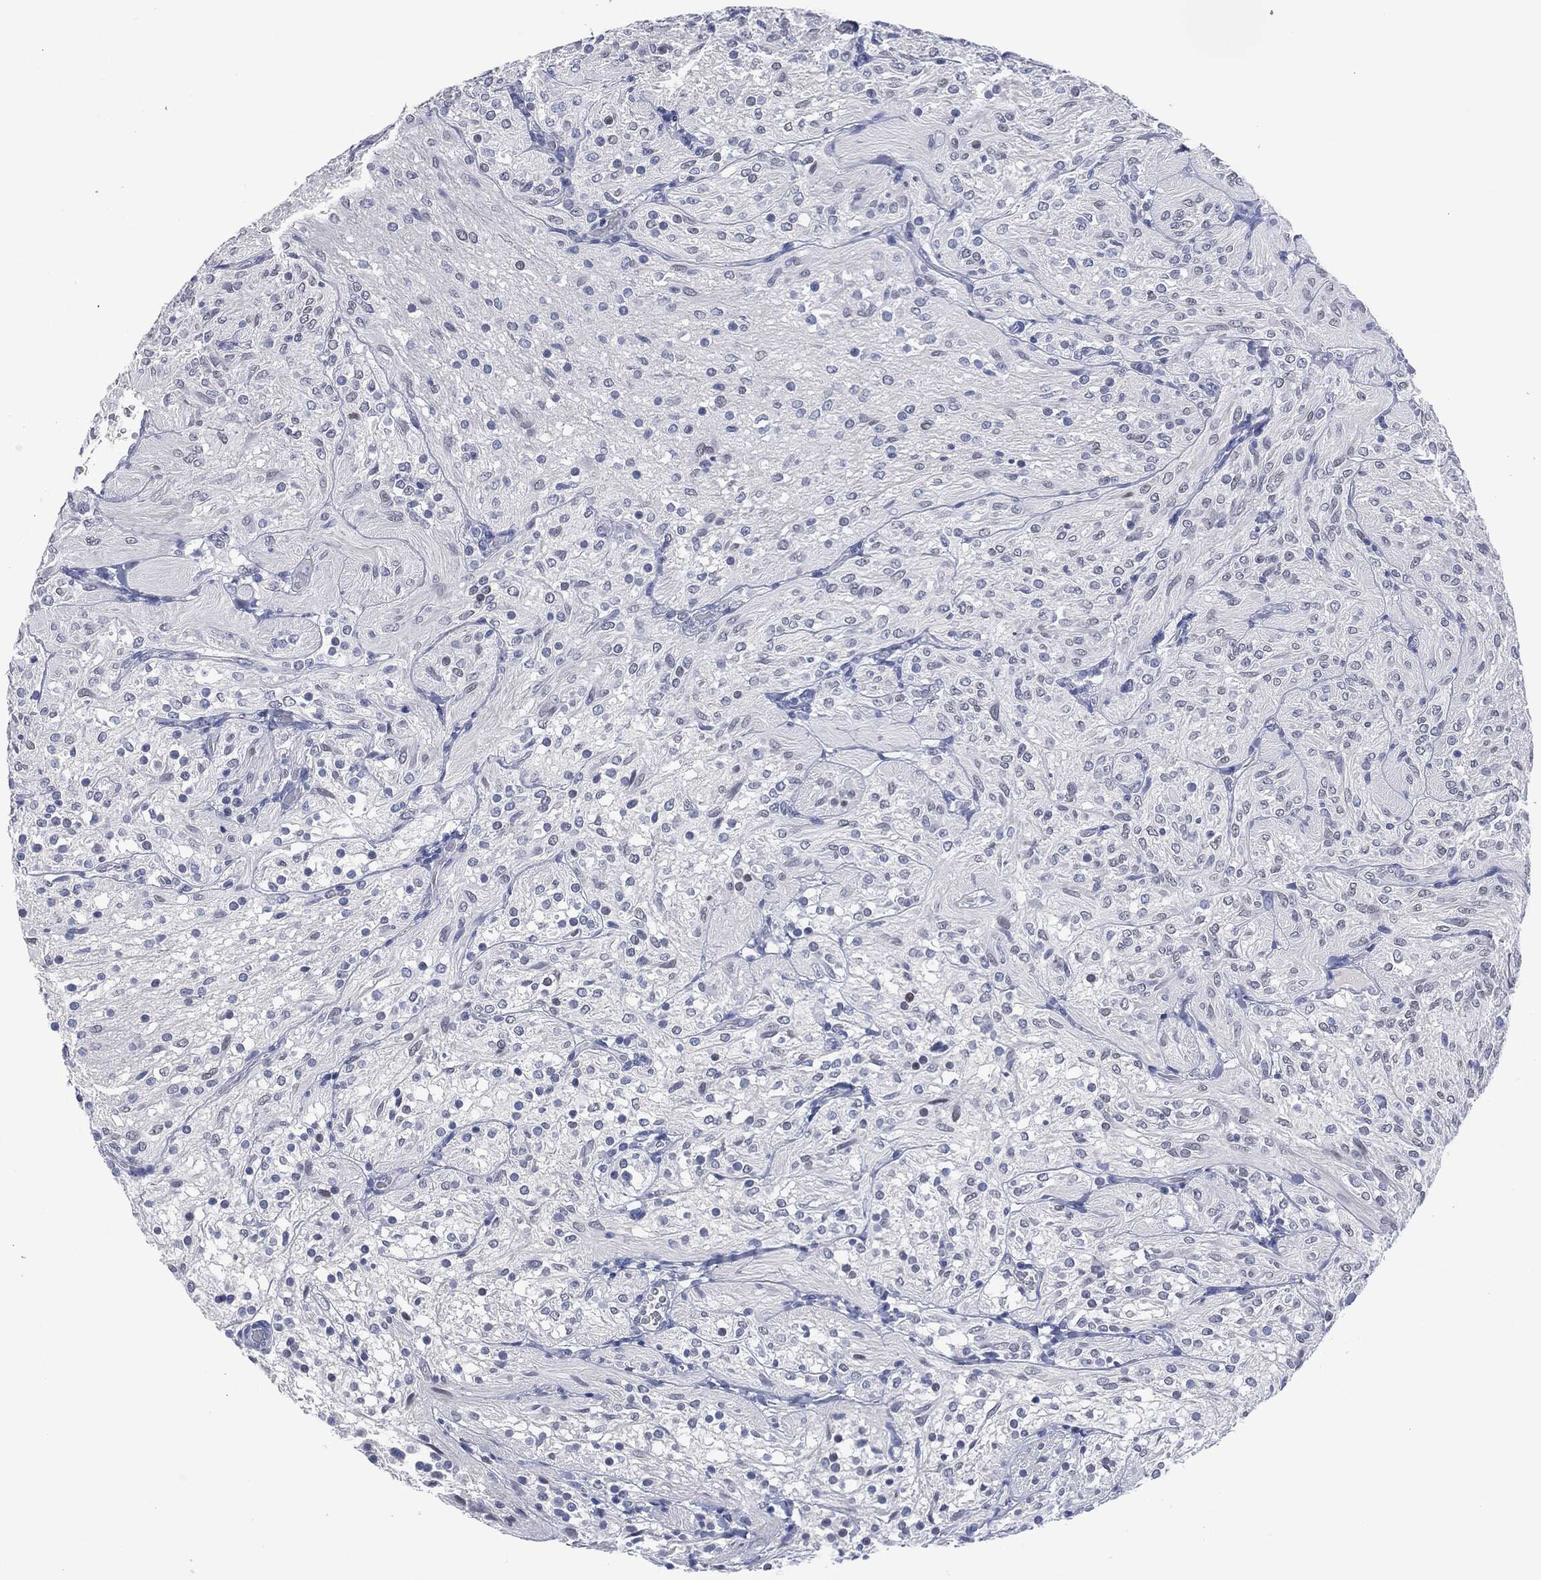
{"staining": {"intensity": "negative", "quantity": "none", "location": "none"}, "tissue": "glioma", "cell_type": "Tumor cells", "image_type": "cancer", "snomed": [{"axis": "morphology", "description": "Glioma, malignant, Low grade"}, {"axis": "topography", "description": "Brain"}], "caption": "Malignant glioma (low-grade) was stained to show a protein in brown. There is no significant staining in tumor cells.", "gene": "MUC16", "patient": {"sex": "male", "age": 3}}